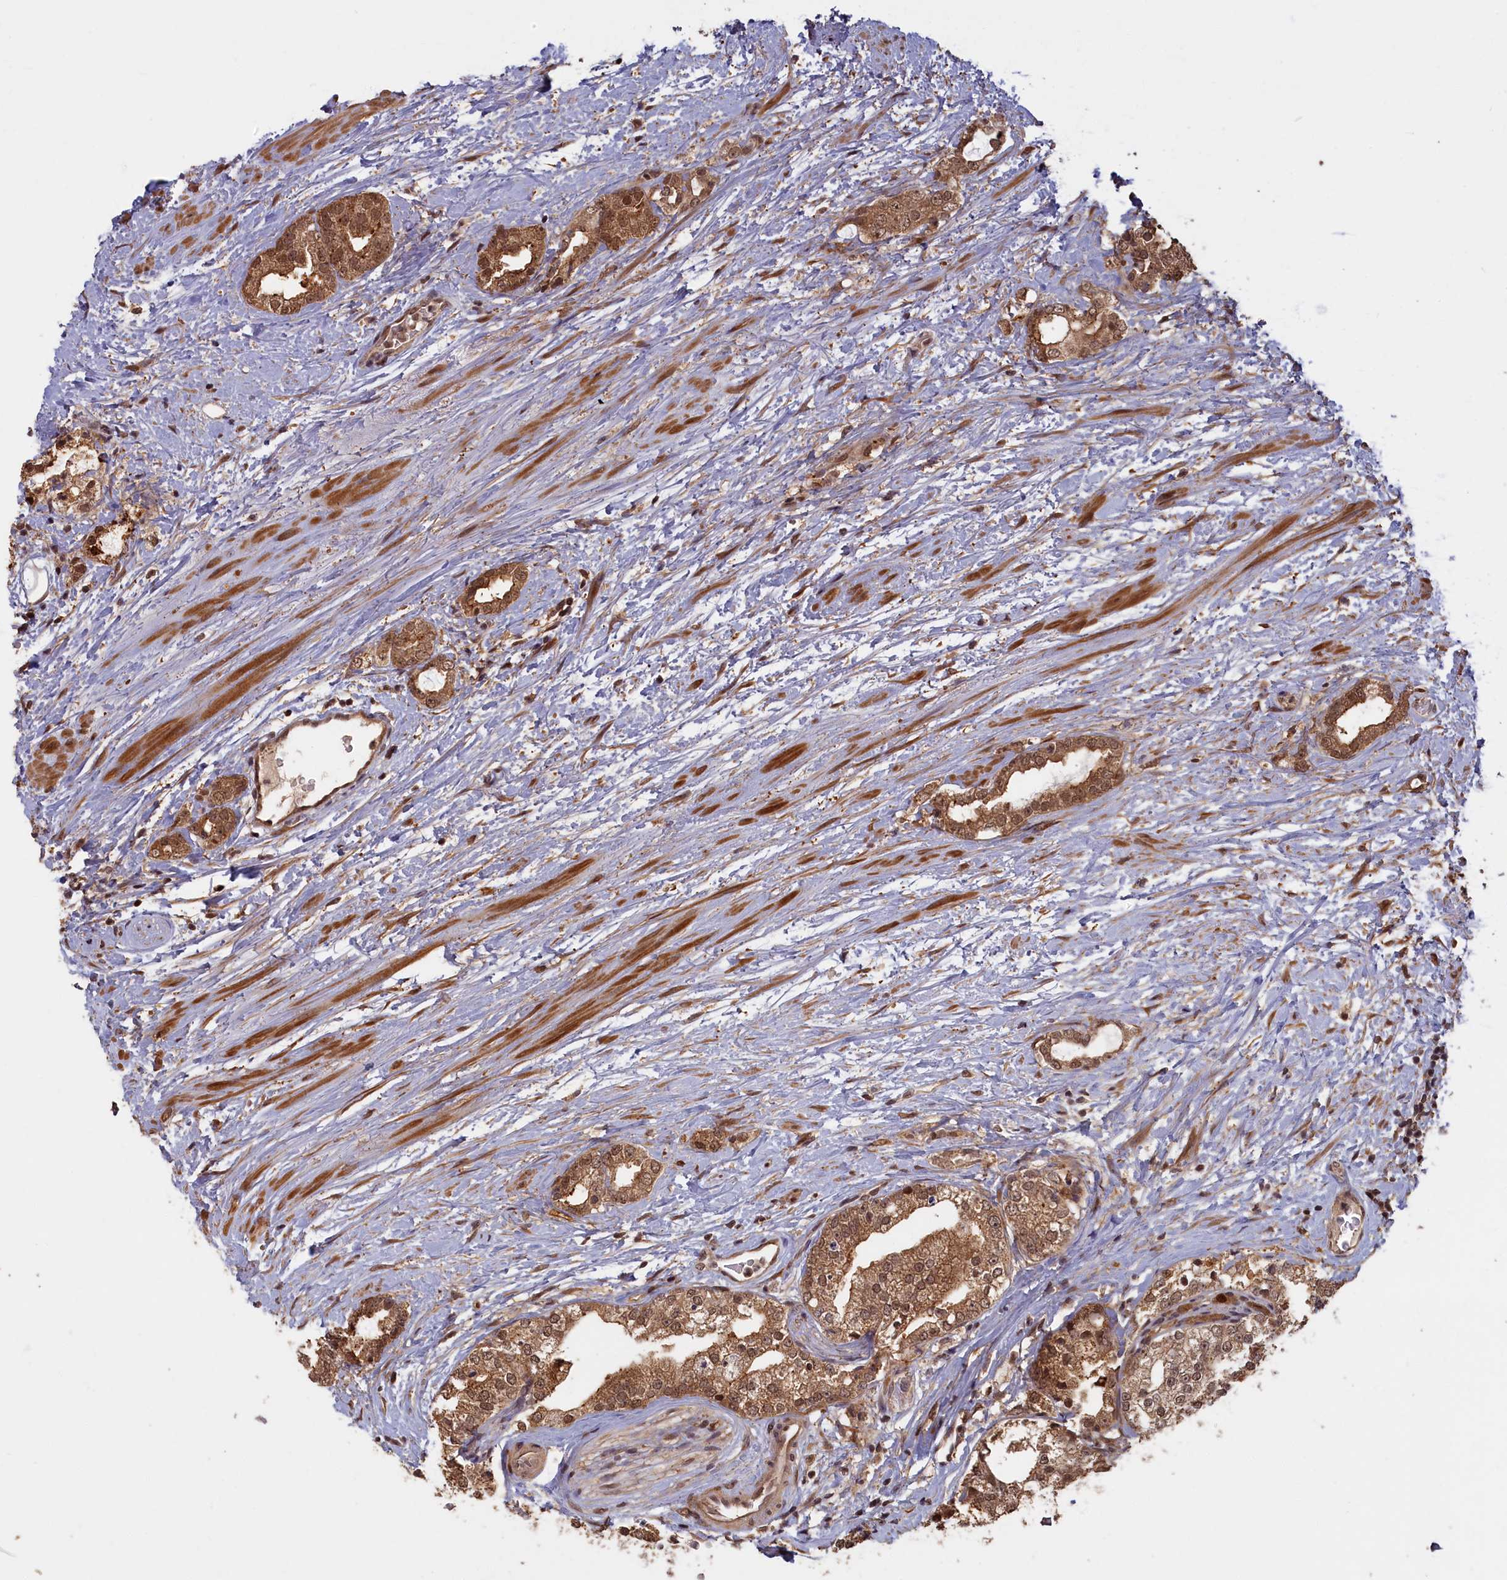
{"staining": {"intensity": "moderate", "quantity": ">75%", "location": "cytoplasmic/membranous,nuclear"}, "tissue": "prostate cancer", "cell_type": "Tumor cells", "image_type": "cancer", "snomed": [{"axis": "morphology", "description": "Adenocarcinoma, High grade"}, {"axis": "topography", "description": "Prostate"}], "caption": "This is a photomicrograph of IHC staining of prostate cancer, which shows moderate expression in the cytoplasmic/membranous and nuclear of tumor cells.", "gene": "HIF3A", "patient": {"sex": "male", "age": 64}}